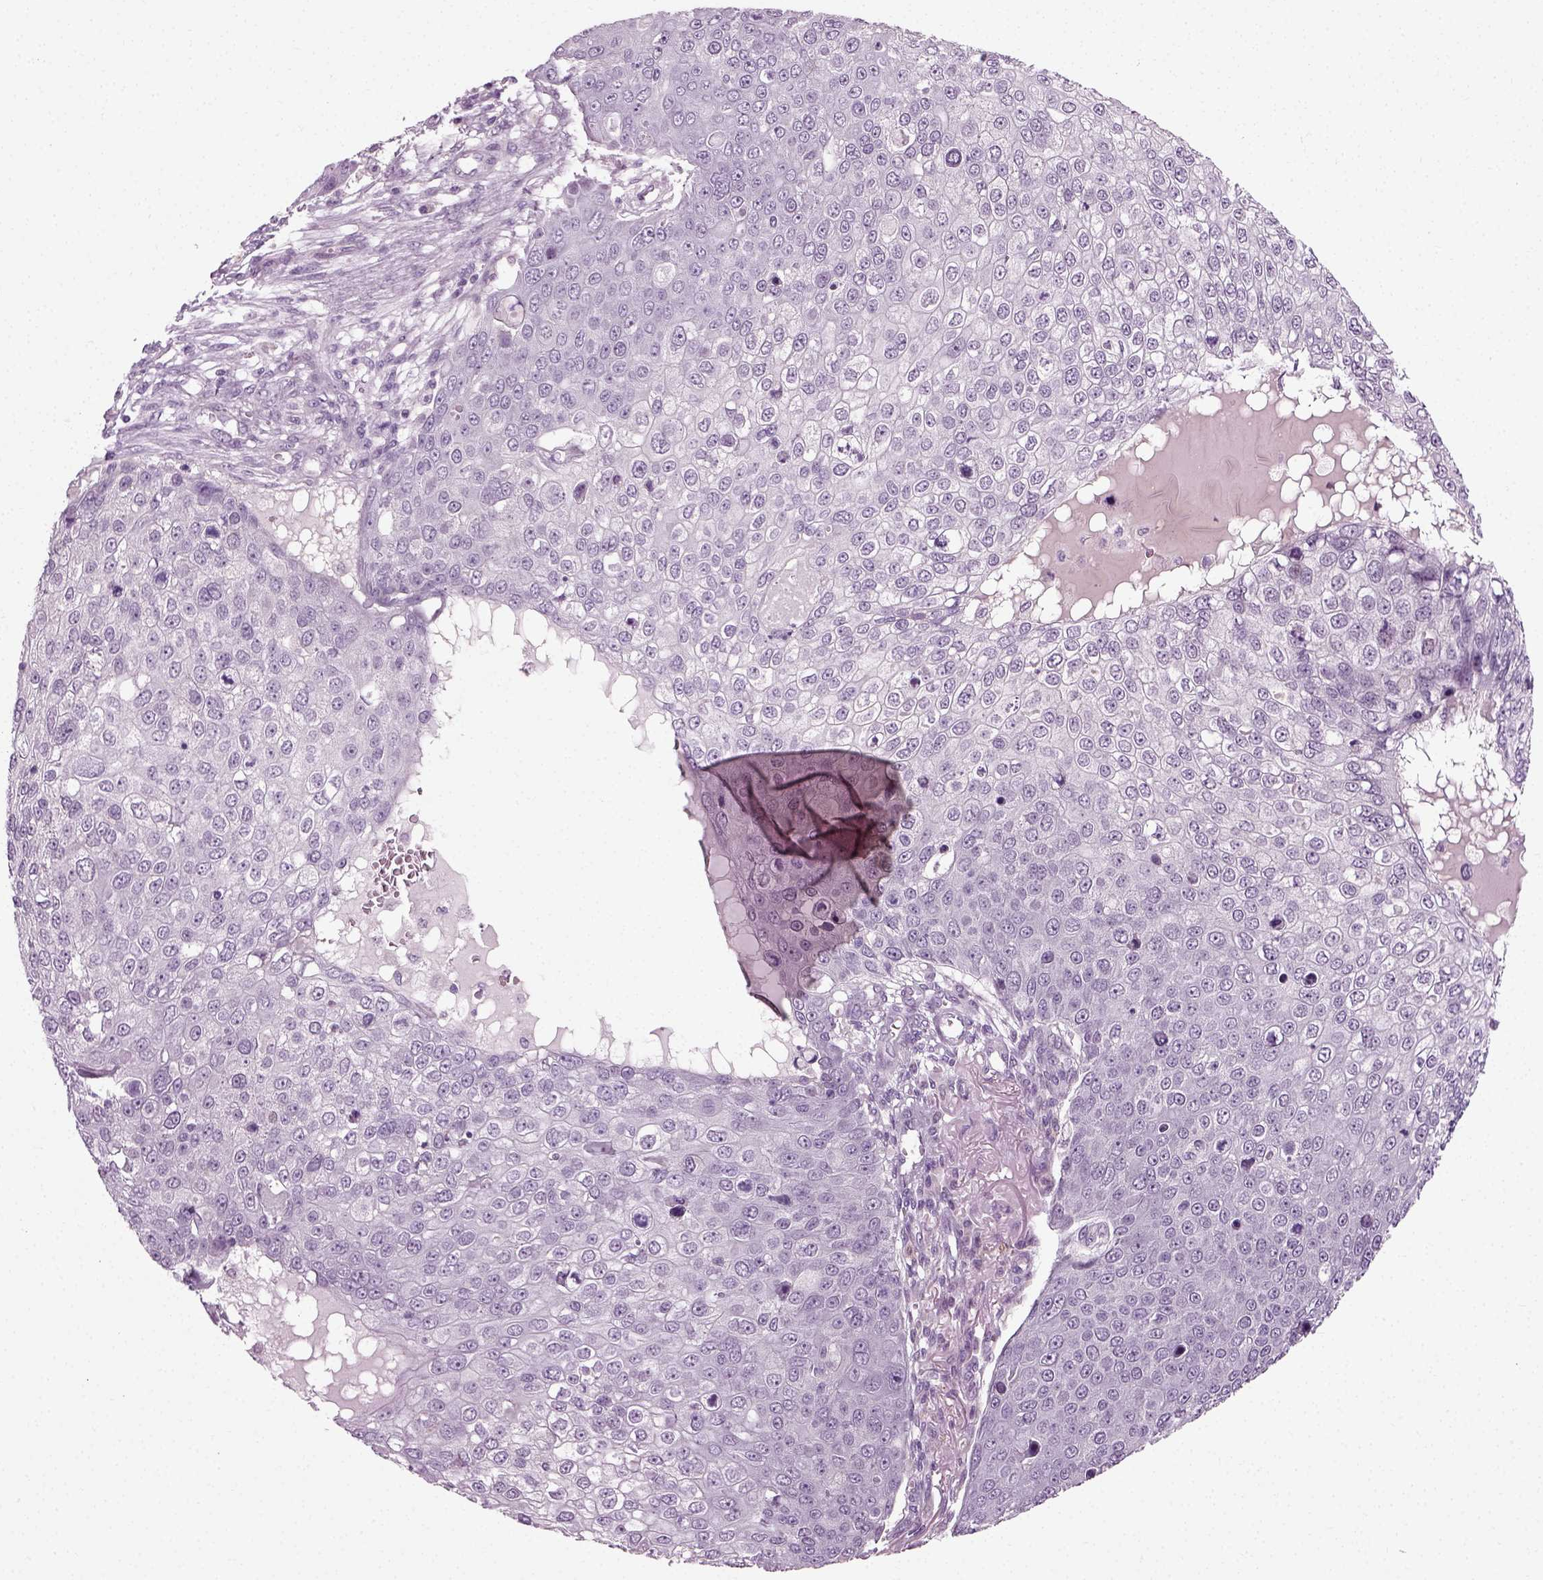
{"staining": {"intensity": "negative", "quantity": "none", "location": "none"}, "tissue": "skin cancer", "cell_type": "Tumor cells", "image_type": "cancer", "snomed": [{"axis": "morphology", "description": "Squamous cell carcinoma, NOS"}, {"axis": "topography", "description": "Skin"}], "caption": "Human skin squamous cell carcinoma stained for a protein using immunohistochemistry (IHC) demonstrates no positivity in tumor cells.", "gene": "SCG5", "patient": {"sex": "male", "age": 71}}